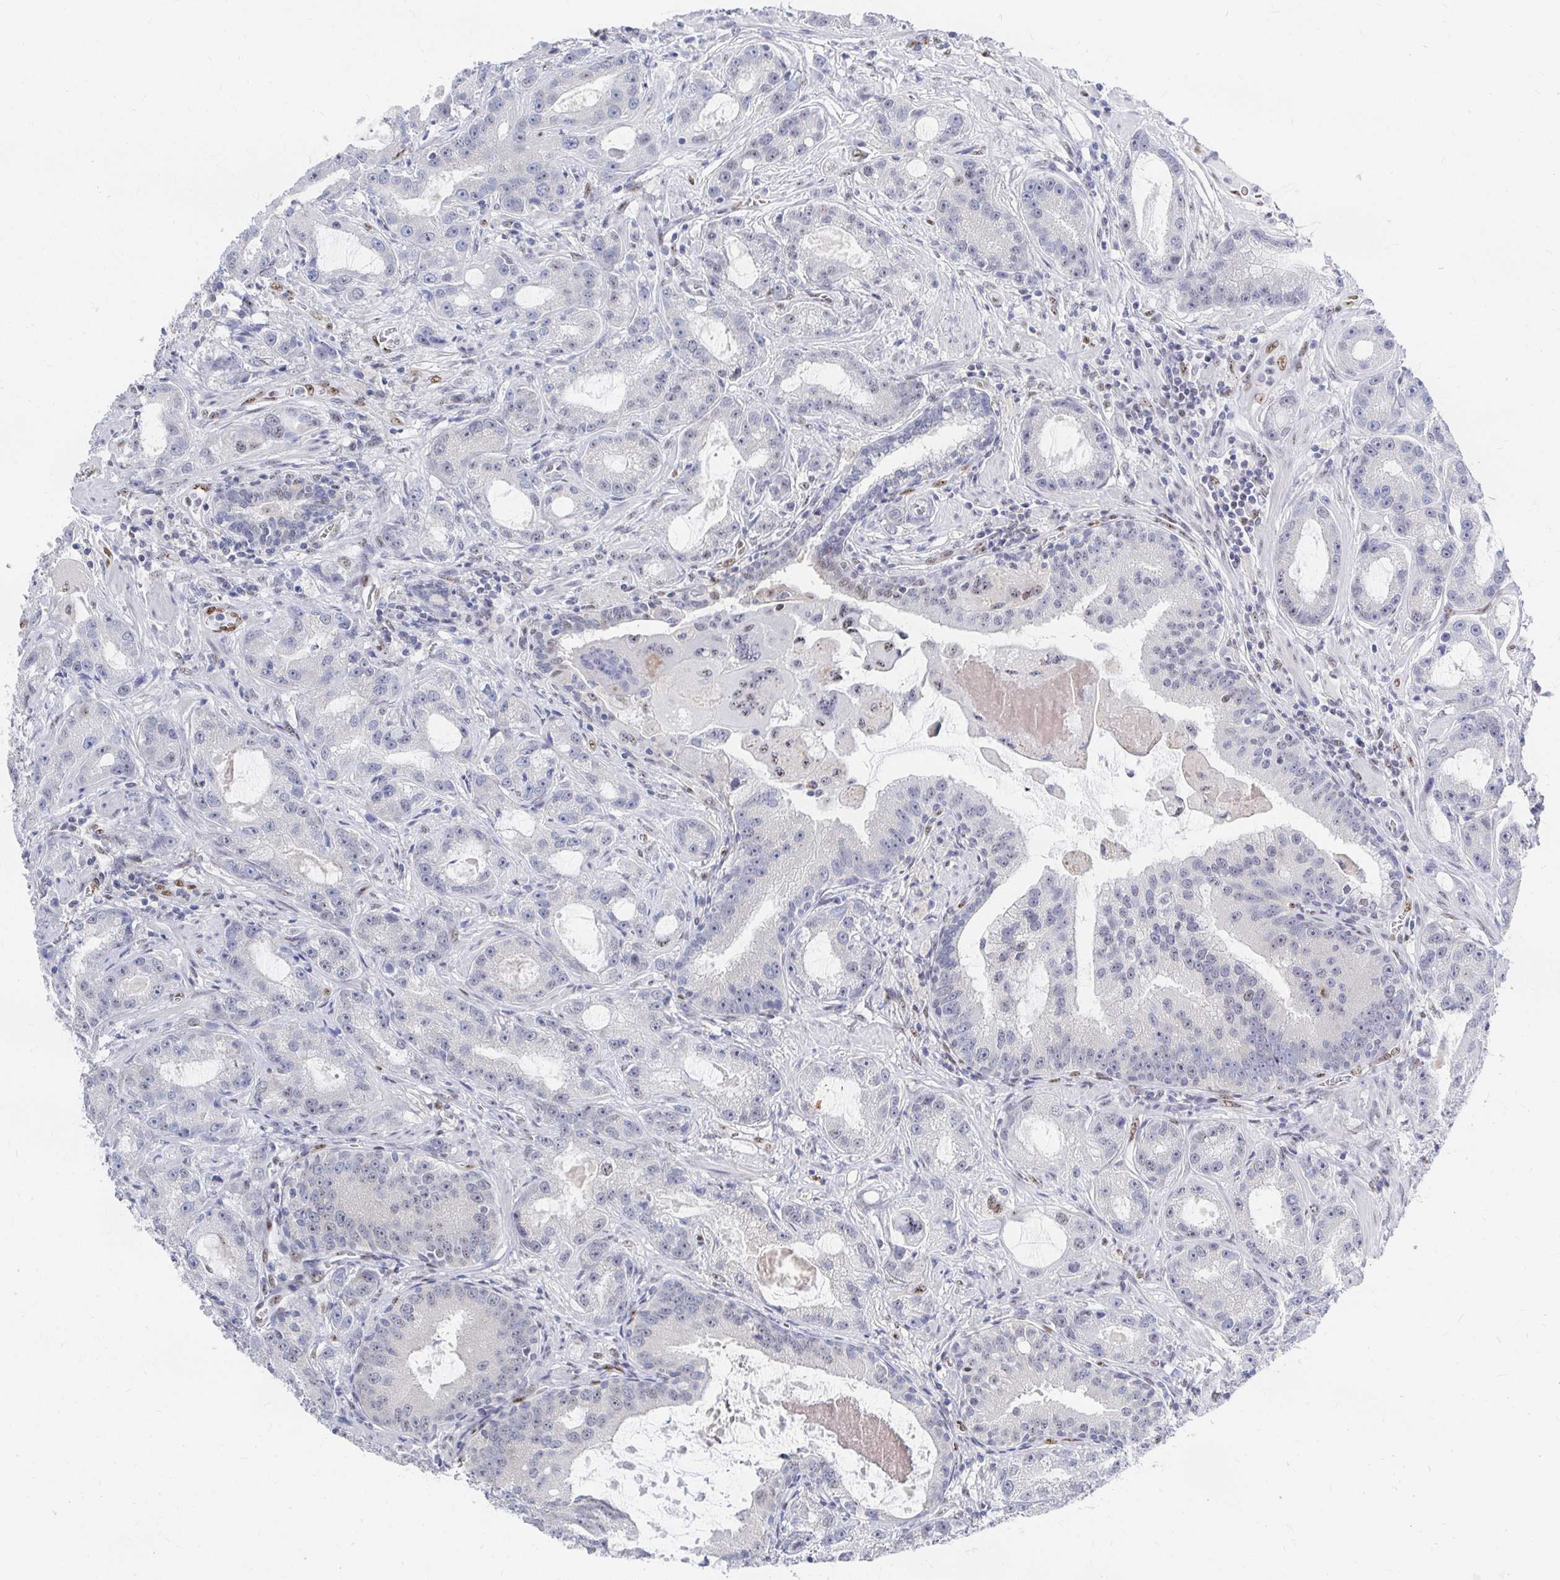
{"staining": {"intensity": "negative", "quantity": "none", "location": "none"}, "tissue": "prostate cancer", "cell_type": "Tumor cells", "image_type": "cancer", "snomed": [{"axis": "morphology", "description": "Adenocarcinoma, High grade"}, {"axis": "topography", "description": "Prostate"}], "caption": "IHC histopathology image of high-grade adenocarcinoma (prostate) stained for a protein (brown), which exhibits no staining in tumor cells.", "gene": "CLIC3", "patient": {"sex": "male", "age": 65}}